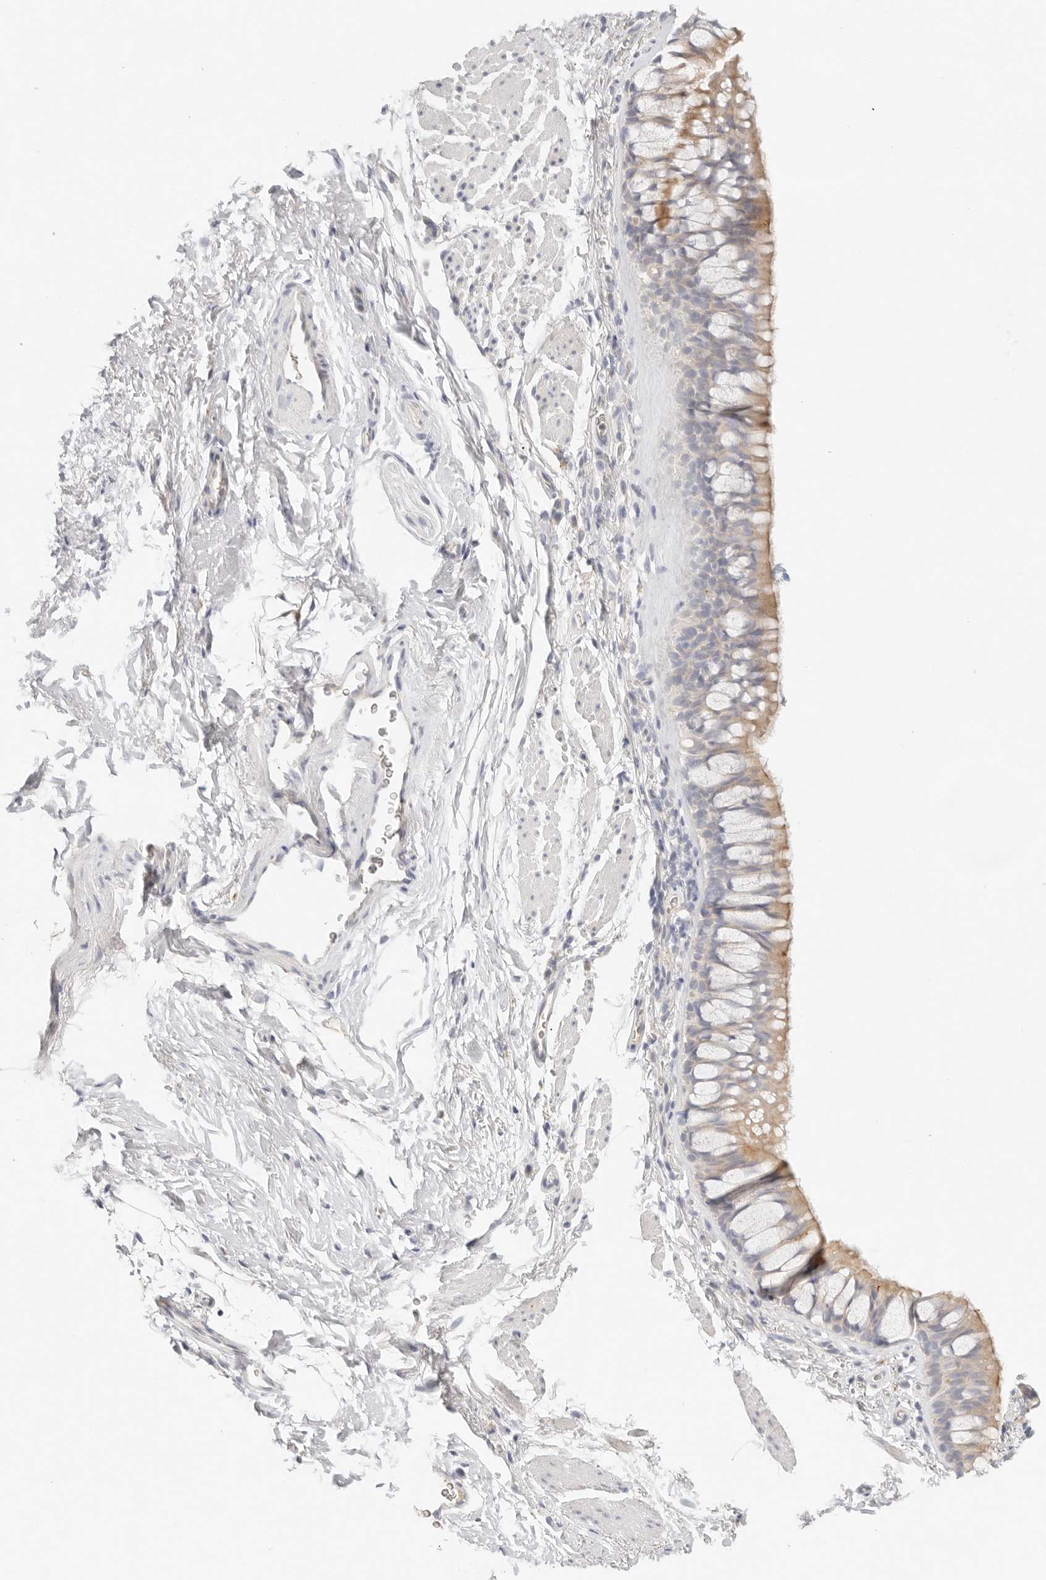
{"staining": {"intensity": "weak", "quantity": ">75%", "location": "cytoplasmic/membranous"}, "tissue": "bronchus", "cell_type": "Respiratory epithelial cells", "image_type": "normal", "snomed": [{"axis": "morphology", "description": "Normal tissue, NOS"}, {"axis": "topography", "description": "Cartilage tissue"}, {"axis": "topography", "description": "Bronchus"}], "caption": "Protein staining displays weak cytoplasmic/membranous staining in approximately >75% of respiratory epithelial cells in benign bronchus. The protein of interest is stained brown, and the nuclei are stained in blue (DAB IHC with brightfield microscopy, high magnification).", "gene": "CEP120", "patient": {"sex": "female", "age": 53}}